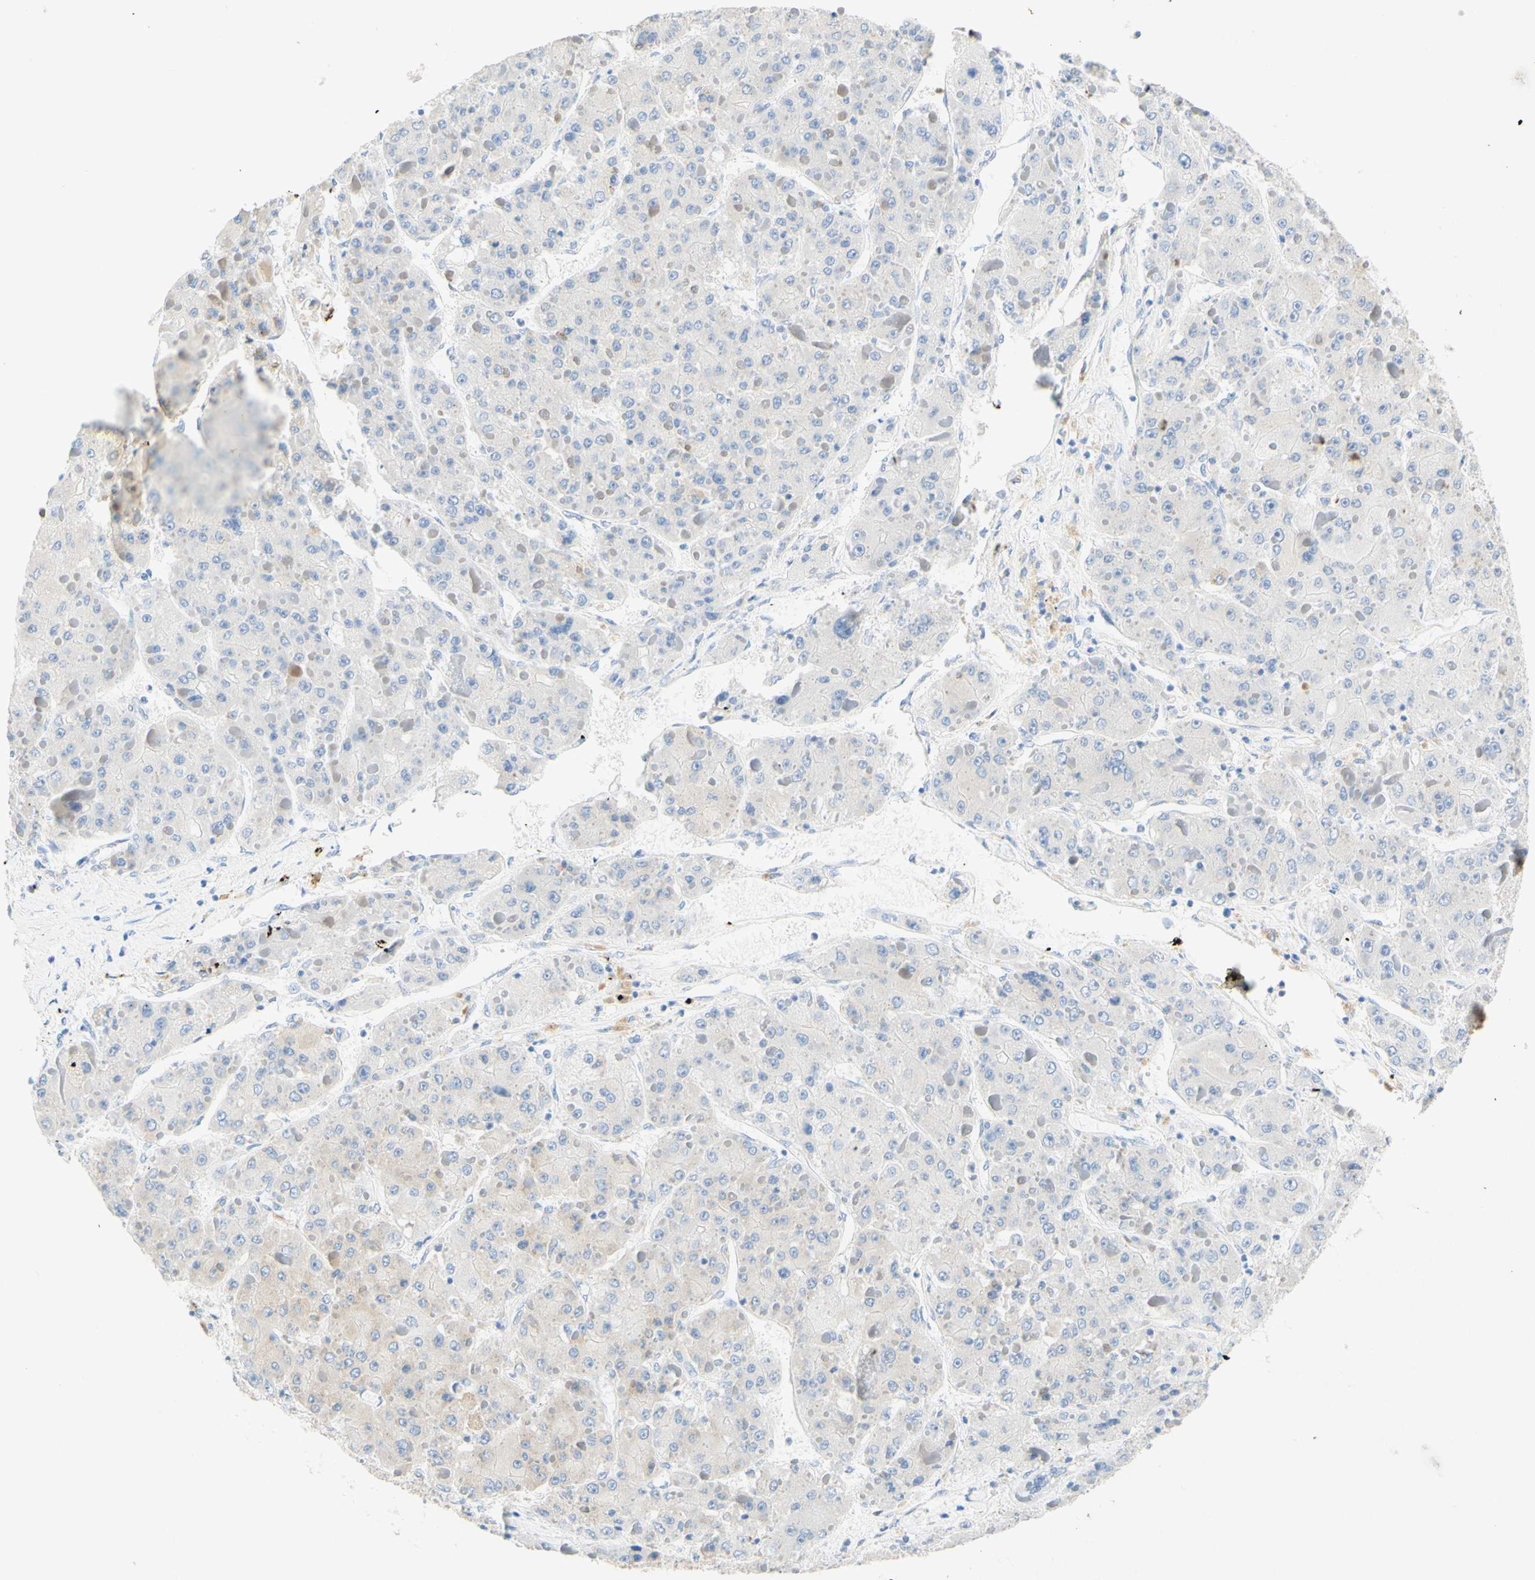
{"staining": {"intensity": "weak", "quantity": "<25%", "location": "cytoplasmic/membranous"}, "tissue": "liver cancer", "cell_type": "Tumor cells", "image_type": "cancer", "snomed": [{"axis": "morphology", "description": "Carcinoma, Hepatocellular, NOS"}, {"axis": "topography", "description": "Liver"}], "caption": "Image shows no protein staining in tumor cells of hepatocellular carcinoma (liver) tissue.", "gene": "SLC46A1", "patient": {"sex": "female", "age": 73}}